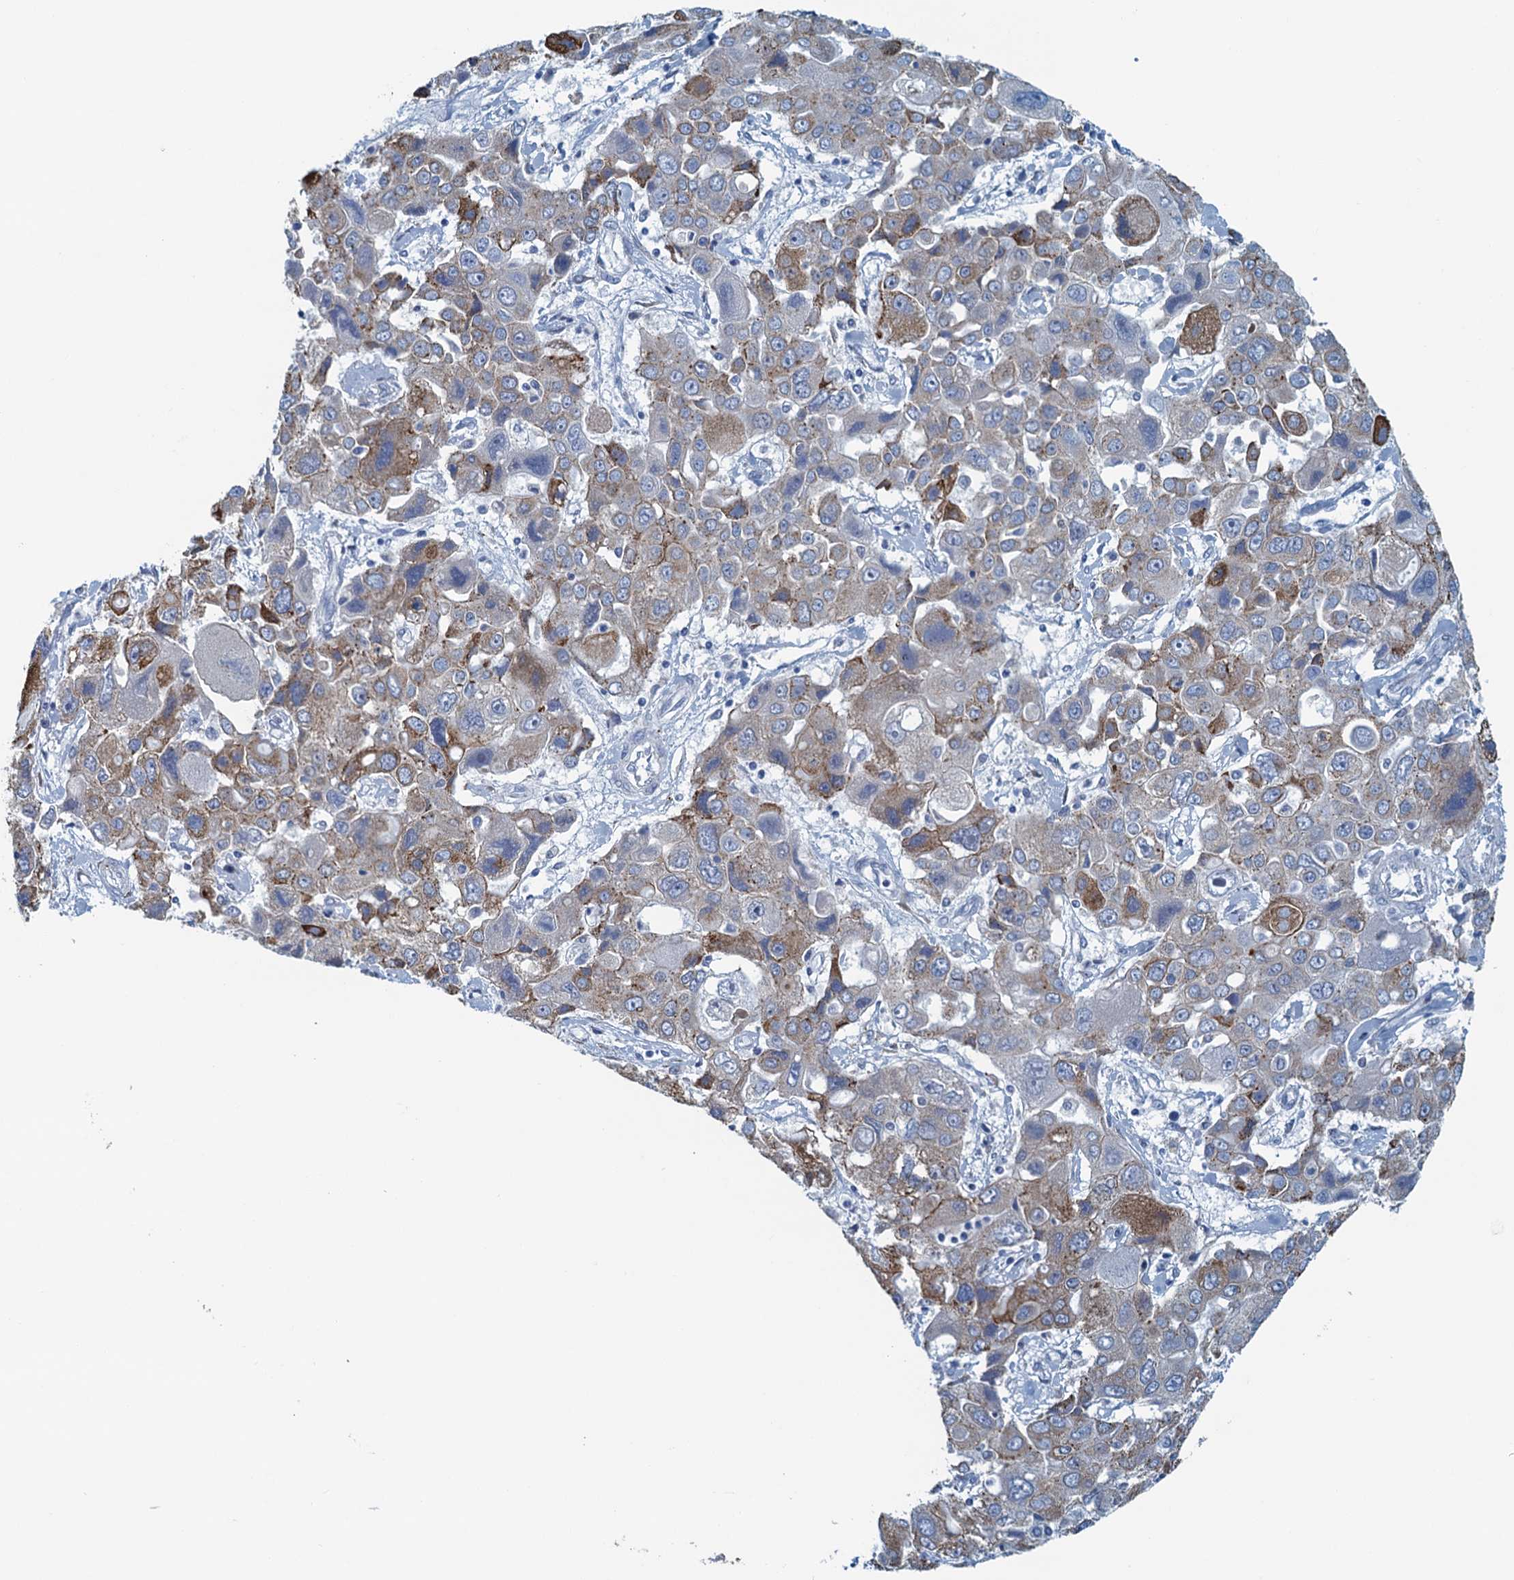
{"staining": {"intensity": "moderate", "quantity": "<25%", "location": "cytoplasmic/membranous"}, "tissue": "liver cancer", "cell_type": "Tumor cells", "image_type": "cancer", "snomed": [{"axis": "morphology", "description": "Cholangiocarcinoma"}, {"axis": "topography", "description": "Liver"}], "caption": "Protein expression analysis of liver cancer reveals moderate cytoplasmic/membranous positivity in about <25% of tumor cells. (DAB = brown stain, brightfield microscopy at high magnification).", "gene": "C10orf88", "patient": {"sex": "male", "age": 67}}